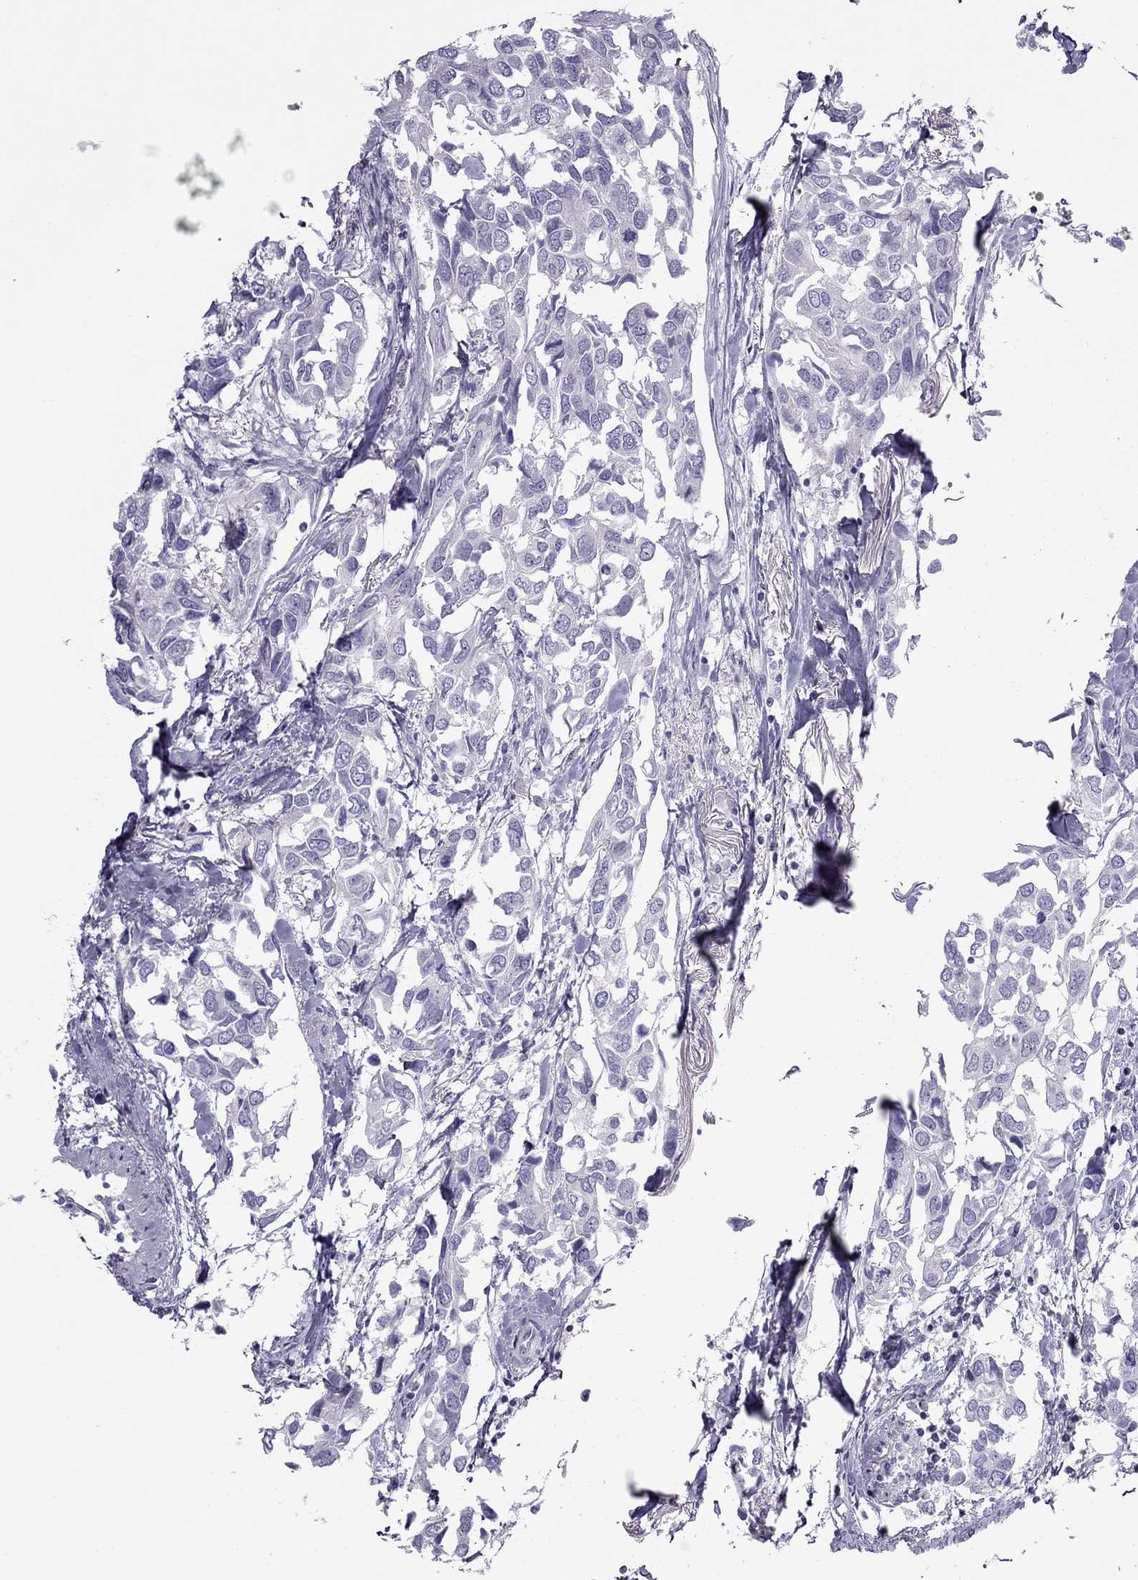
{"staining": {"intensity": "negative", "quantity": "none", "location": "none"}, "tissue": "breast cancer", "cell_type": "Tumor cells", "image_type": "cancer", "snomed": [{"axis": "morphology", "description": "Duct carcinoma"}, {"axis": "topography", "description": "Breast"}], "caption": "This image is of breast cancer stained with immunohistochemistry to label a protein in brown with the nuclei are counter-stained blue. There is no expression in tumor cells. (DAB IHC, high magnification).", "gene": "TEX14", "patient": {"sex": "female", "age": 83}}